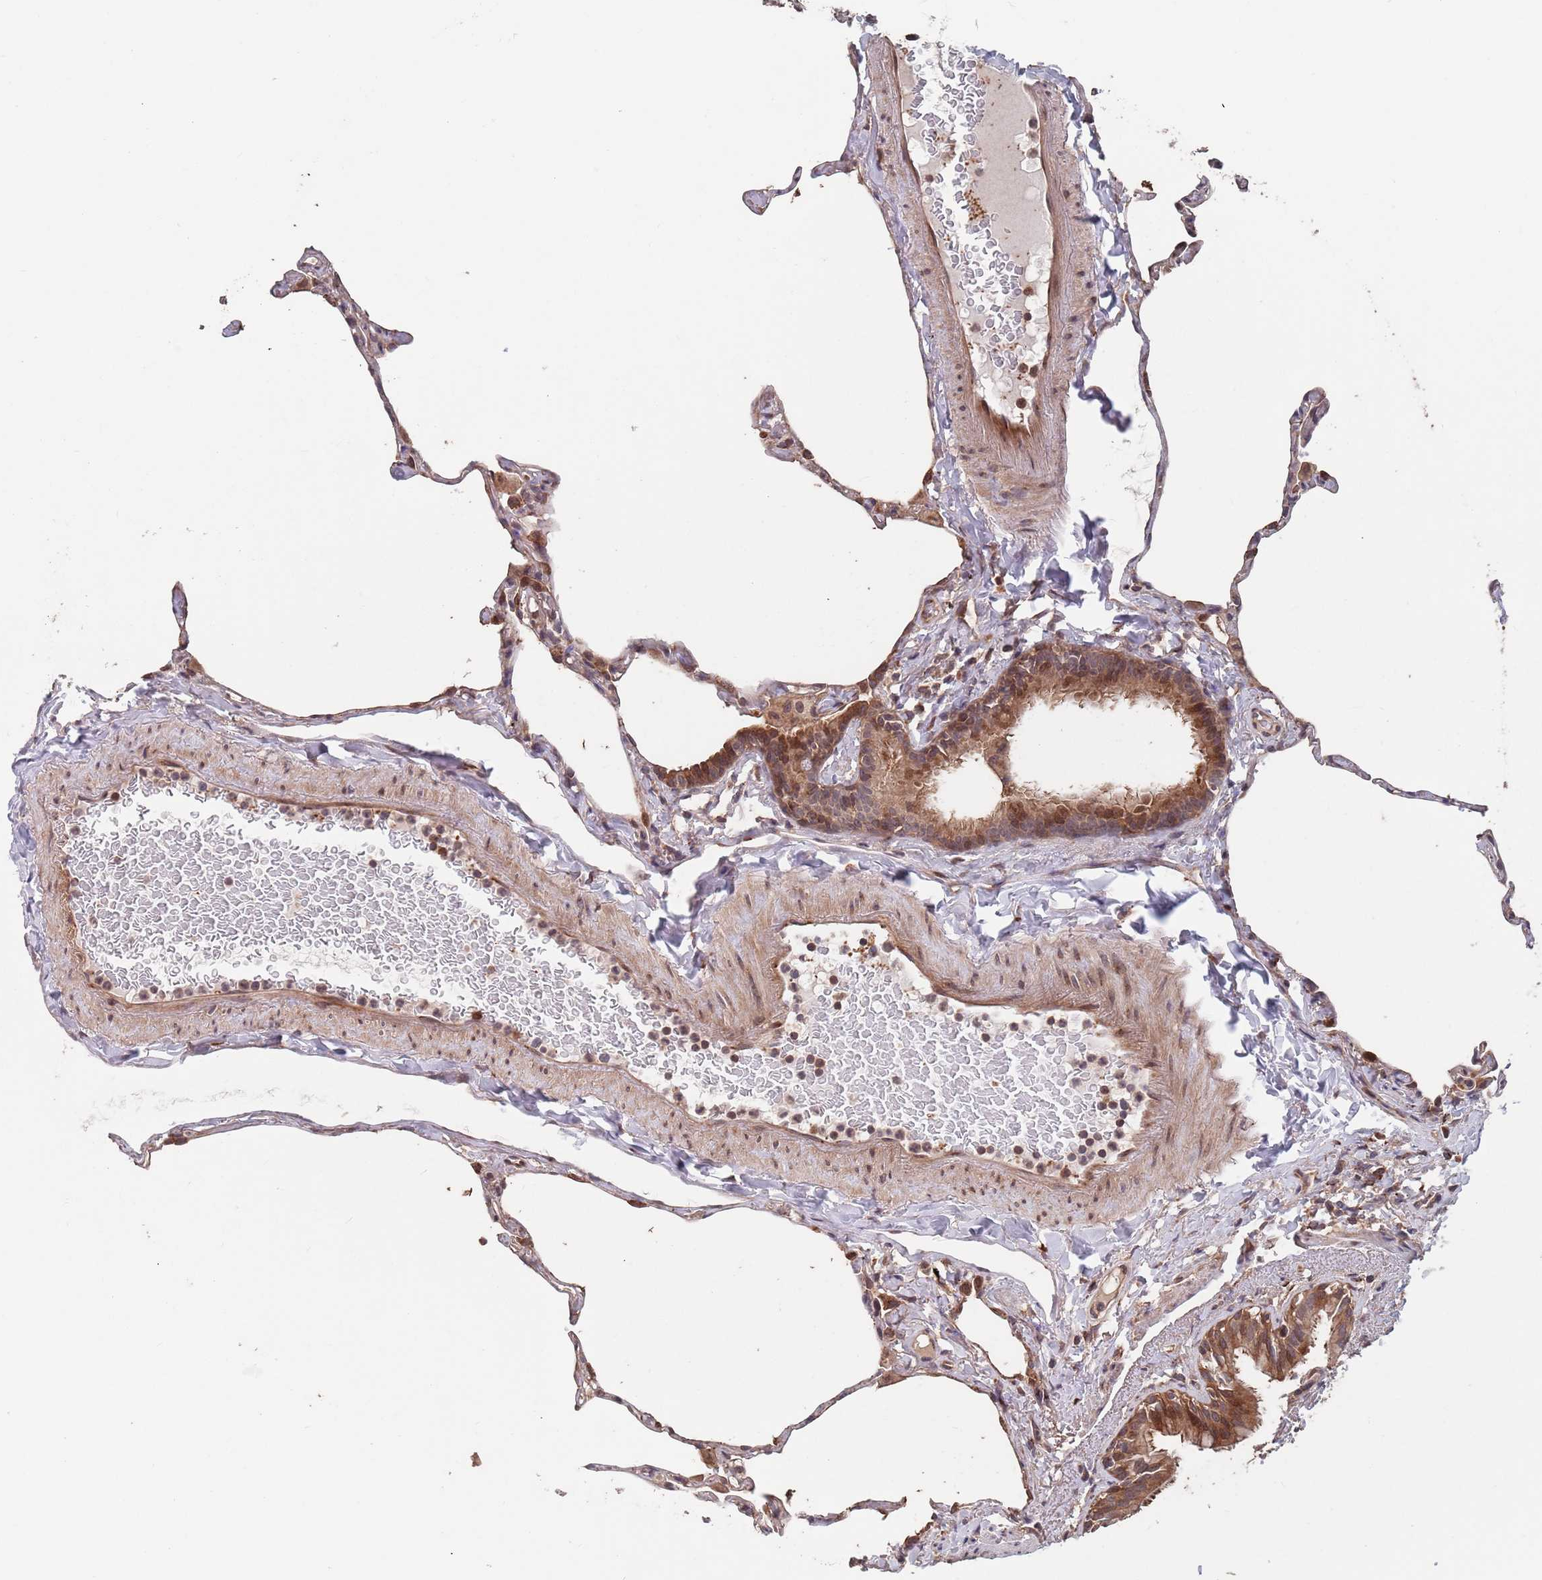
{"staining": {"intensity": "weak", "quantity": "<25%", "location": "cytoplasmic/membranous"}, "tissue": "lung", "cell_type": "Alveolar cells", "image_type": "normal", "snomed": [{"axis": "morphology", "description": "Normal tissue, NOS"}, {"axis": "topography", "description": "Lung"}], "caption": "Alveolar cells show no significant protein positivity in benign lung. The staining is performed using DAB brown chromogen with nuclei counter-stained in using hematoxylin.", "gene": "UNC45A", "patient": {"sex": "male", "age": 65}}